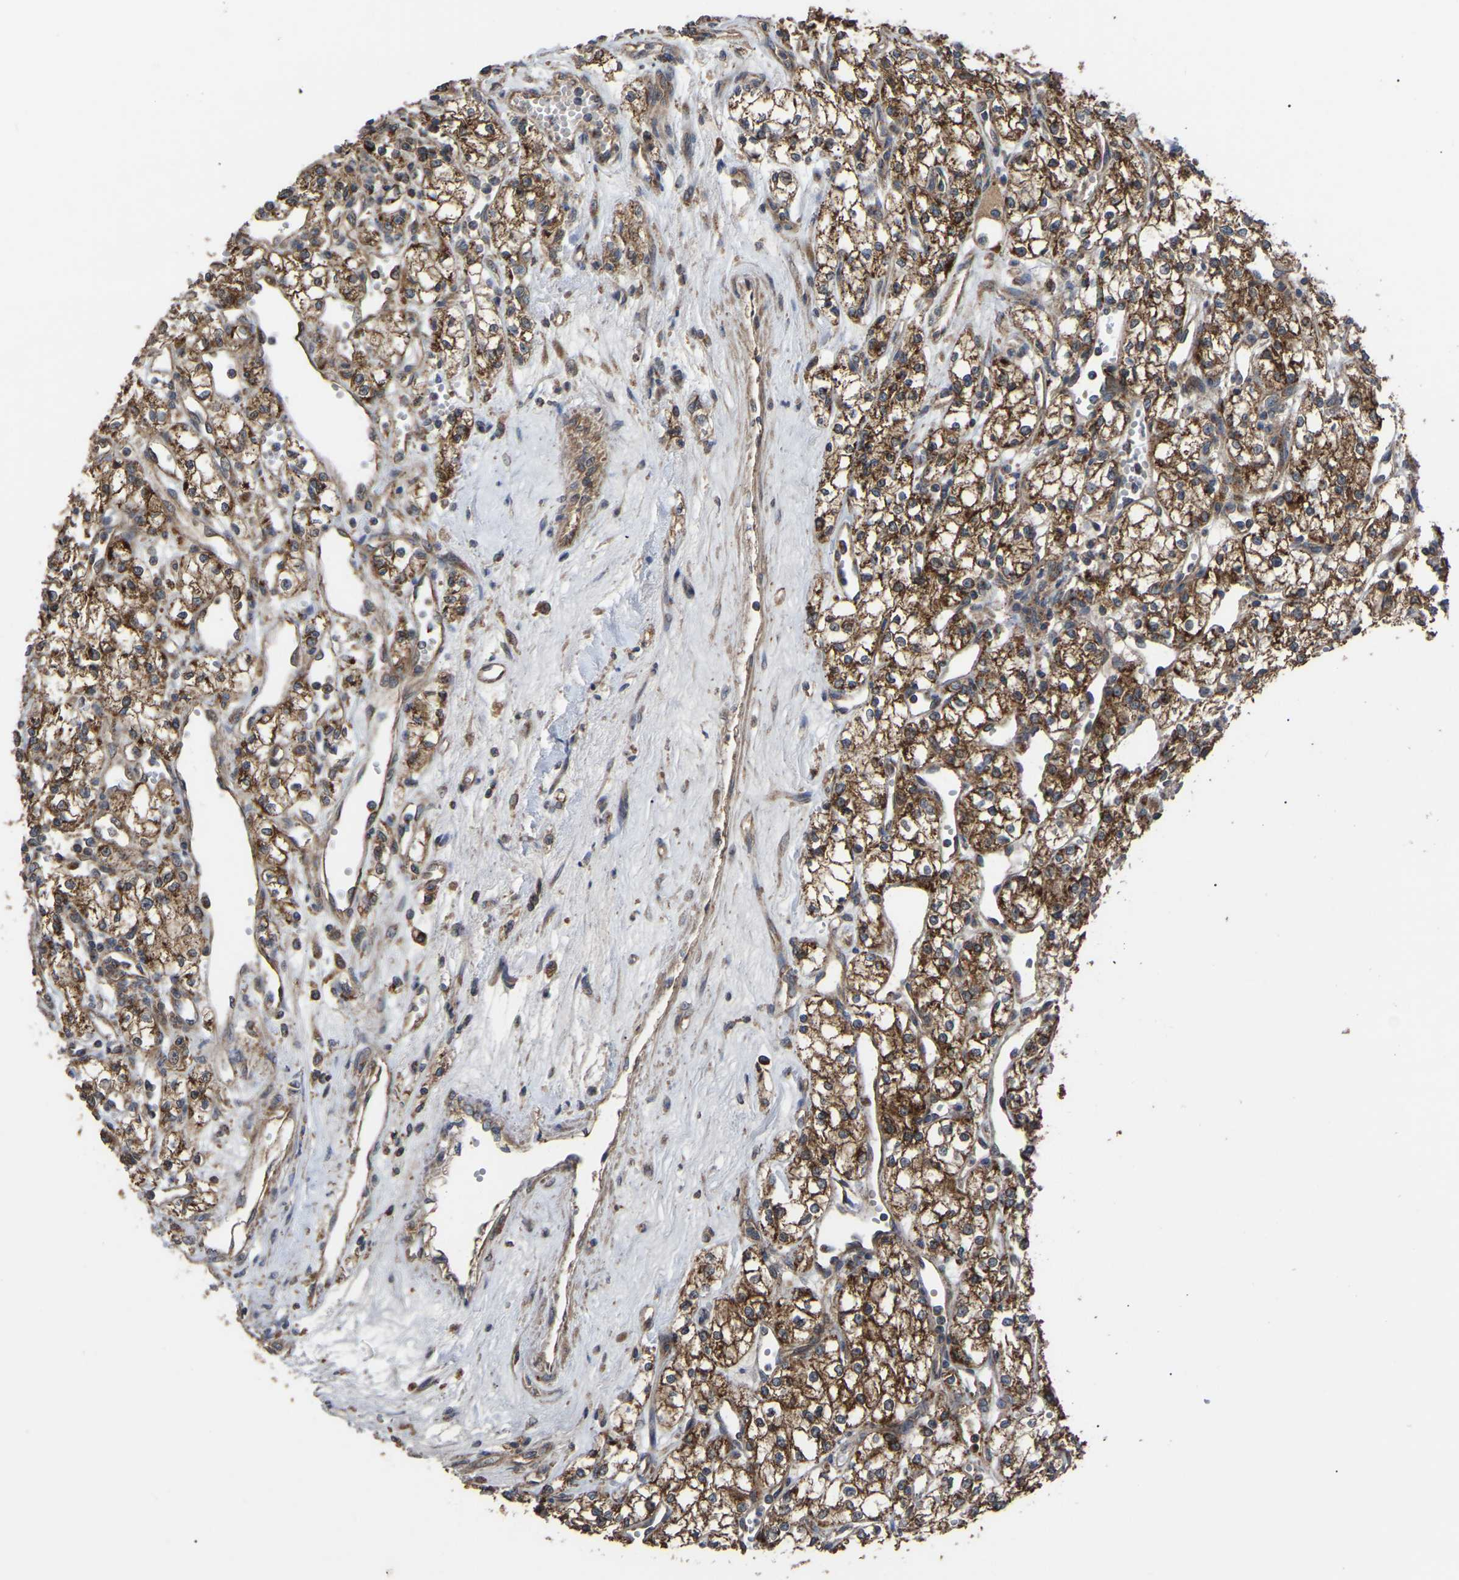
{"staining": {"intensity": "moderate", "quantity": ">75%", "location": "cytoplasmic/membranous"}, "tissue": "renal cancer", "cell_type": "Tumor cells", "image_type": "cancer", "snomed": [{"axis": "morphology", "description": "Adenocarcinoma, NOS"}, {"axis": "topography", "description": "Kidney"}], "caption": "Immunohistochemistry (IHC) photomicrograph of neoplastic tissue: human adenocarcinoma (renal) stained using immunohistochemistry (IHC) displays medium levels of moderate protein expression localized specifically in the cytoplasmic/membranous of tumor cells, appearing as a cytoplasmic/membranous brown color.", "gene": "GCC1", "patient": {"sex": "male", "age": 59}}